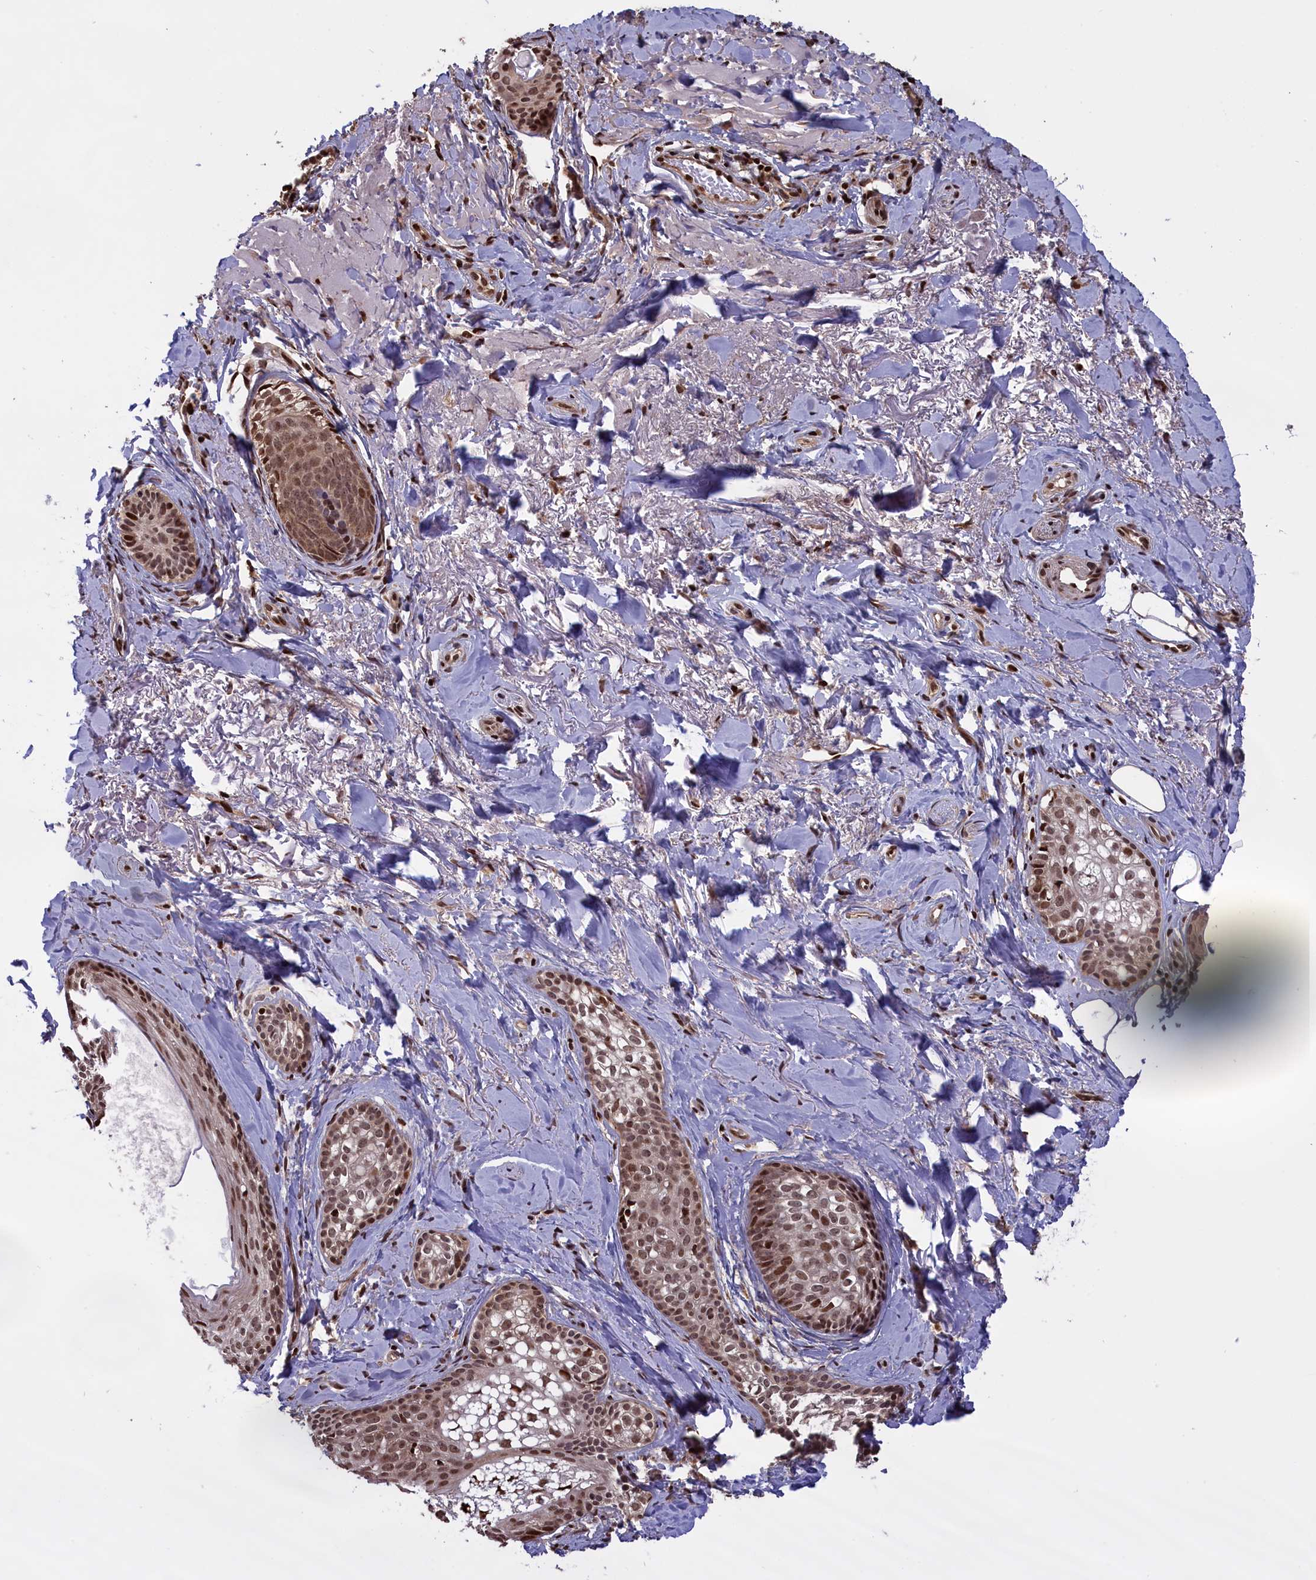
{"staining": {"intensity": "moderate", "quantity": ">75%", "location": "nuclear"}, "tissue": "skin cancer", "cell_type": "Tumor cells", "image_type": "cancer", "snomed": [{"axis": "morphology", "description": "Basal cell carcinoma"}, {"axis": "topography", "description": "Skin"}], "caption": "DAB (3,3'-diaminobenzidine) immunohistochemical staining of basal cell carcinoma (skin) exhibits moderate nuclear protein positivity in about >75% of tumor cells.", "gene": "RELB", "patient": {"sex": "female", "age": 76}}